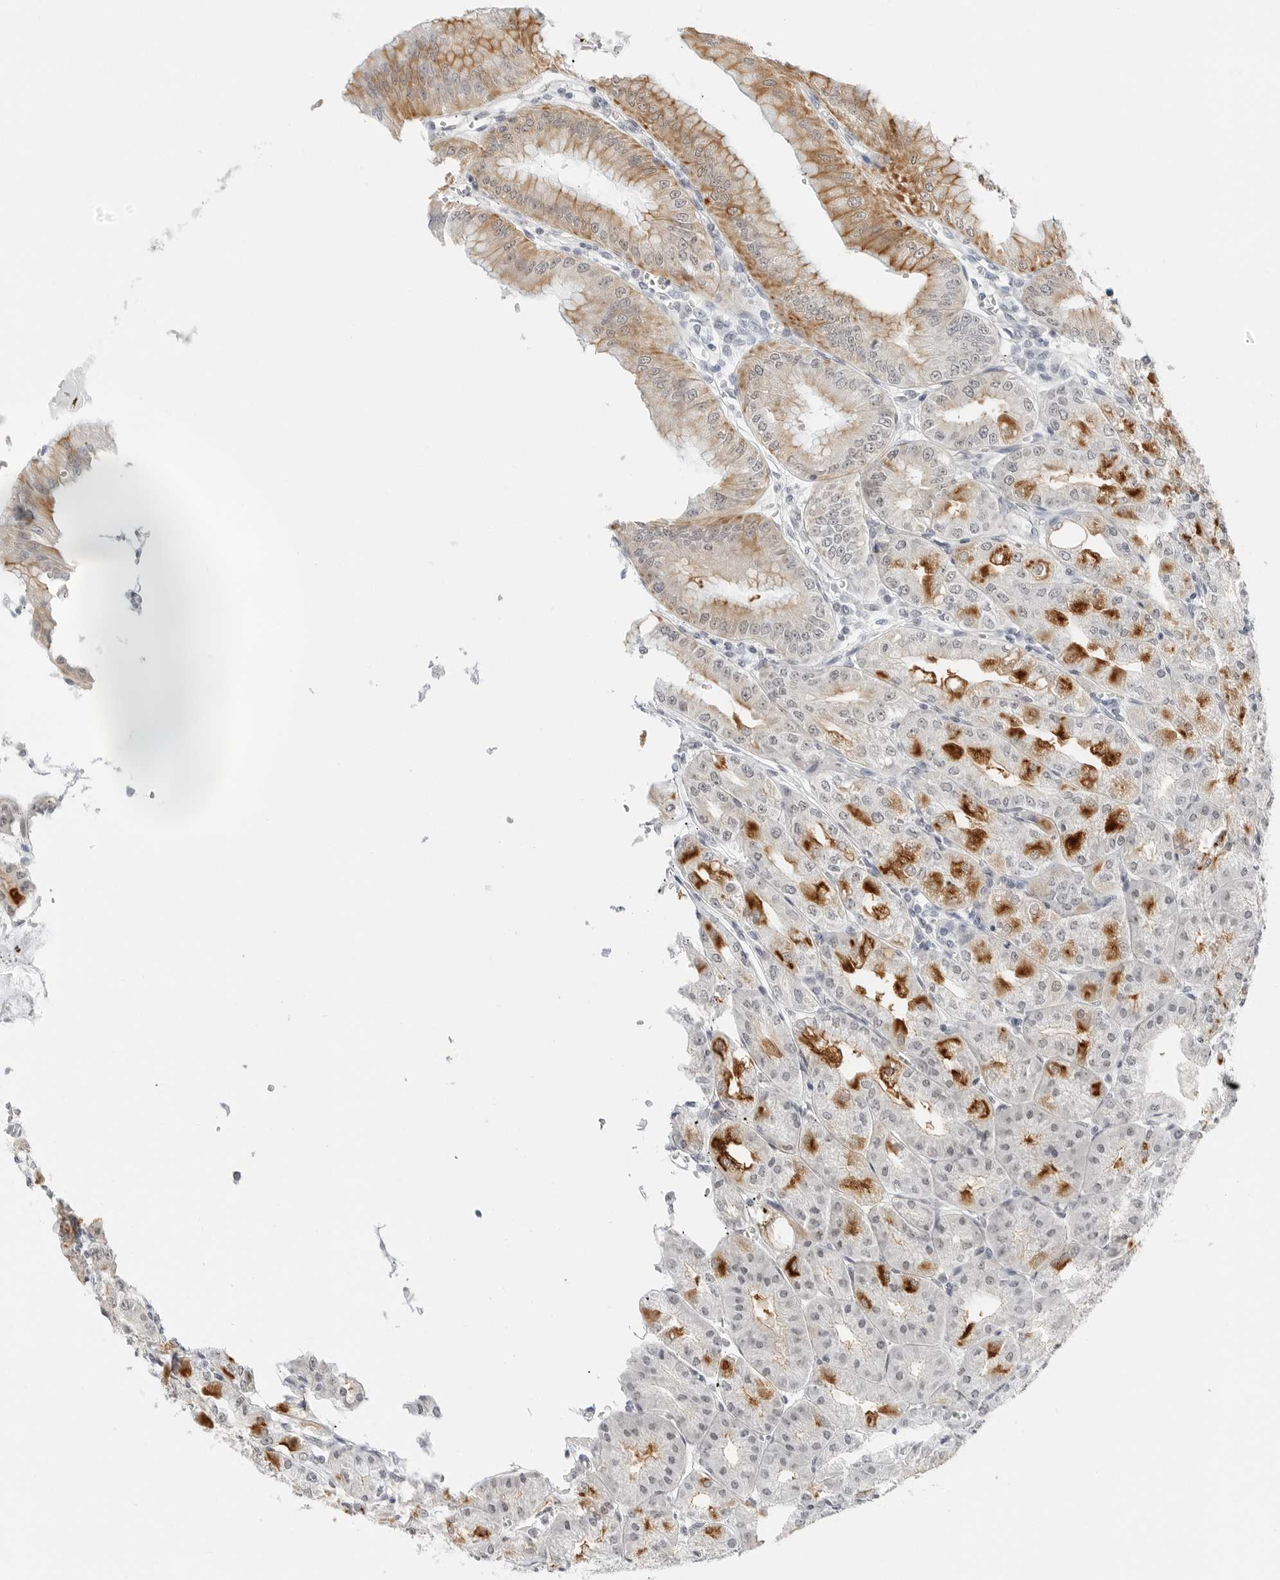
{"staining": {"intensity": "strong", "quantity": "25%-75%", "location": "cytoplasmic/membranous,nuclear"}, "tissue": "stomach", "cell_type": "Glandular cells", "image_type": "normal", "snomed": [{"axis": "morphology", "description": "Normal tissue, NOS"}, {"axis": "topography", "description": "Stomach, lower"}], "caption": "The micrograph shows immunohistochemical staining of normal stomach. There is strong cytoplasmic/membranous,nuclear staining is appreciated in approximately 25%-75% of glandular cells. (Brightfield microscopy of DAB IHC at high magnification).", "gene": "TSEN2", "patient": {"sex": "male", "age": 71}}